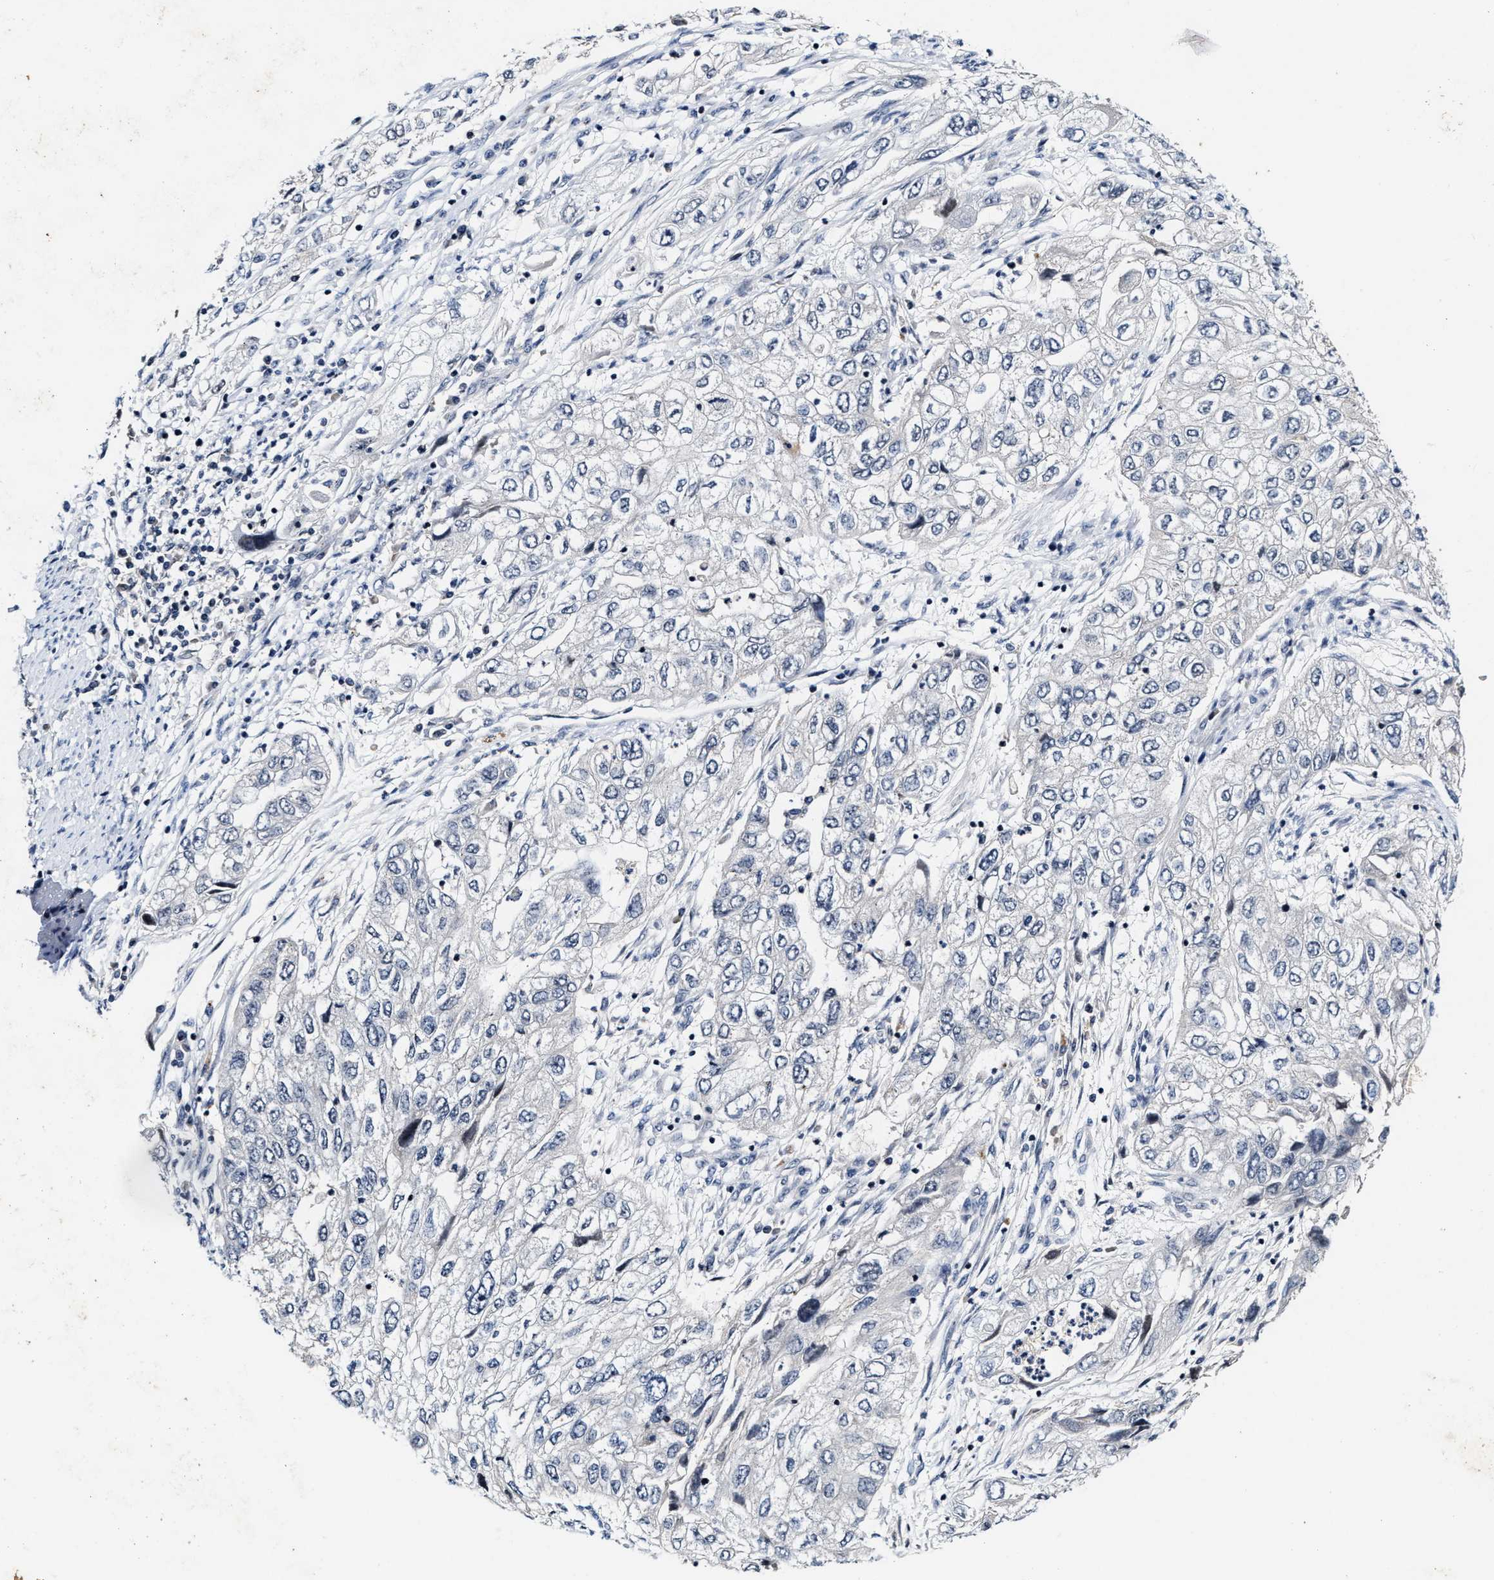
{"staining": {"intensity": "negative", "quantity": "none", "location": "none"}, "tissue": "endometrial cancer", "cell_type": "Tumor cells", "image_type": "cancer", "snomed": [{"axis": "morphology", "description": "Adenocarcinoma, NOS"}, {"axis": "topography", "description": "Endometrium"}], "caption": "Immunohistochemistry (IHC) image of human endometrial adenocarcinoma stained for a protein (brown), which displays no staining in tumor cells.", "gene": "INIP", "patient": {"sex": "female", "age": 49}}